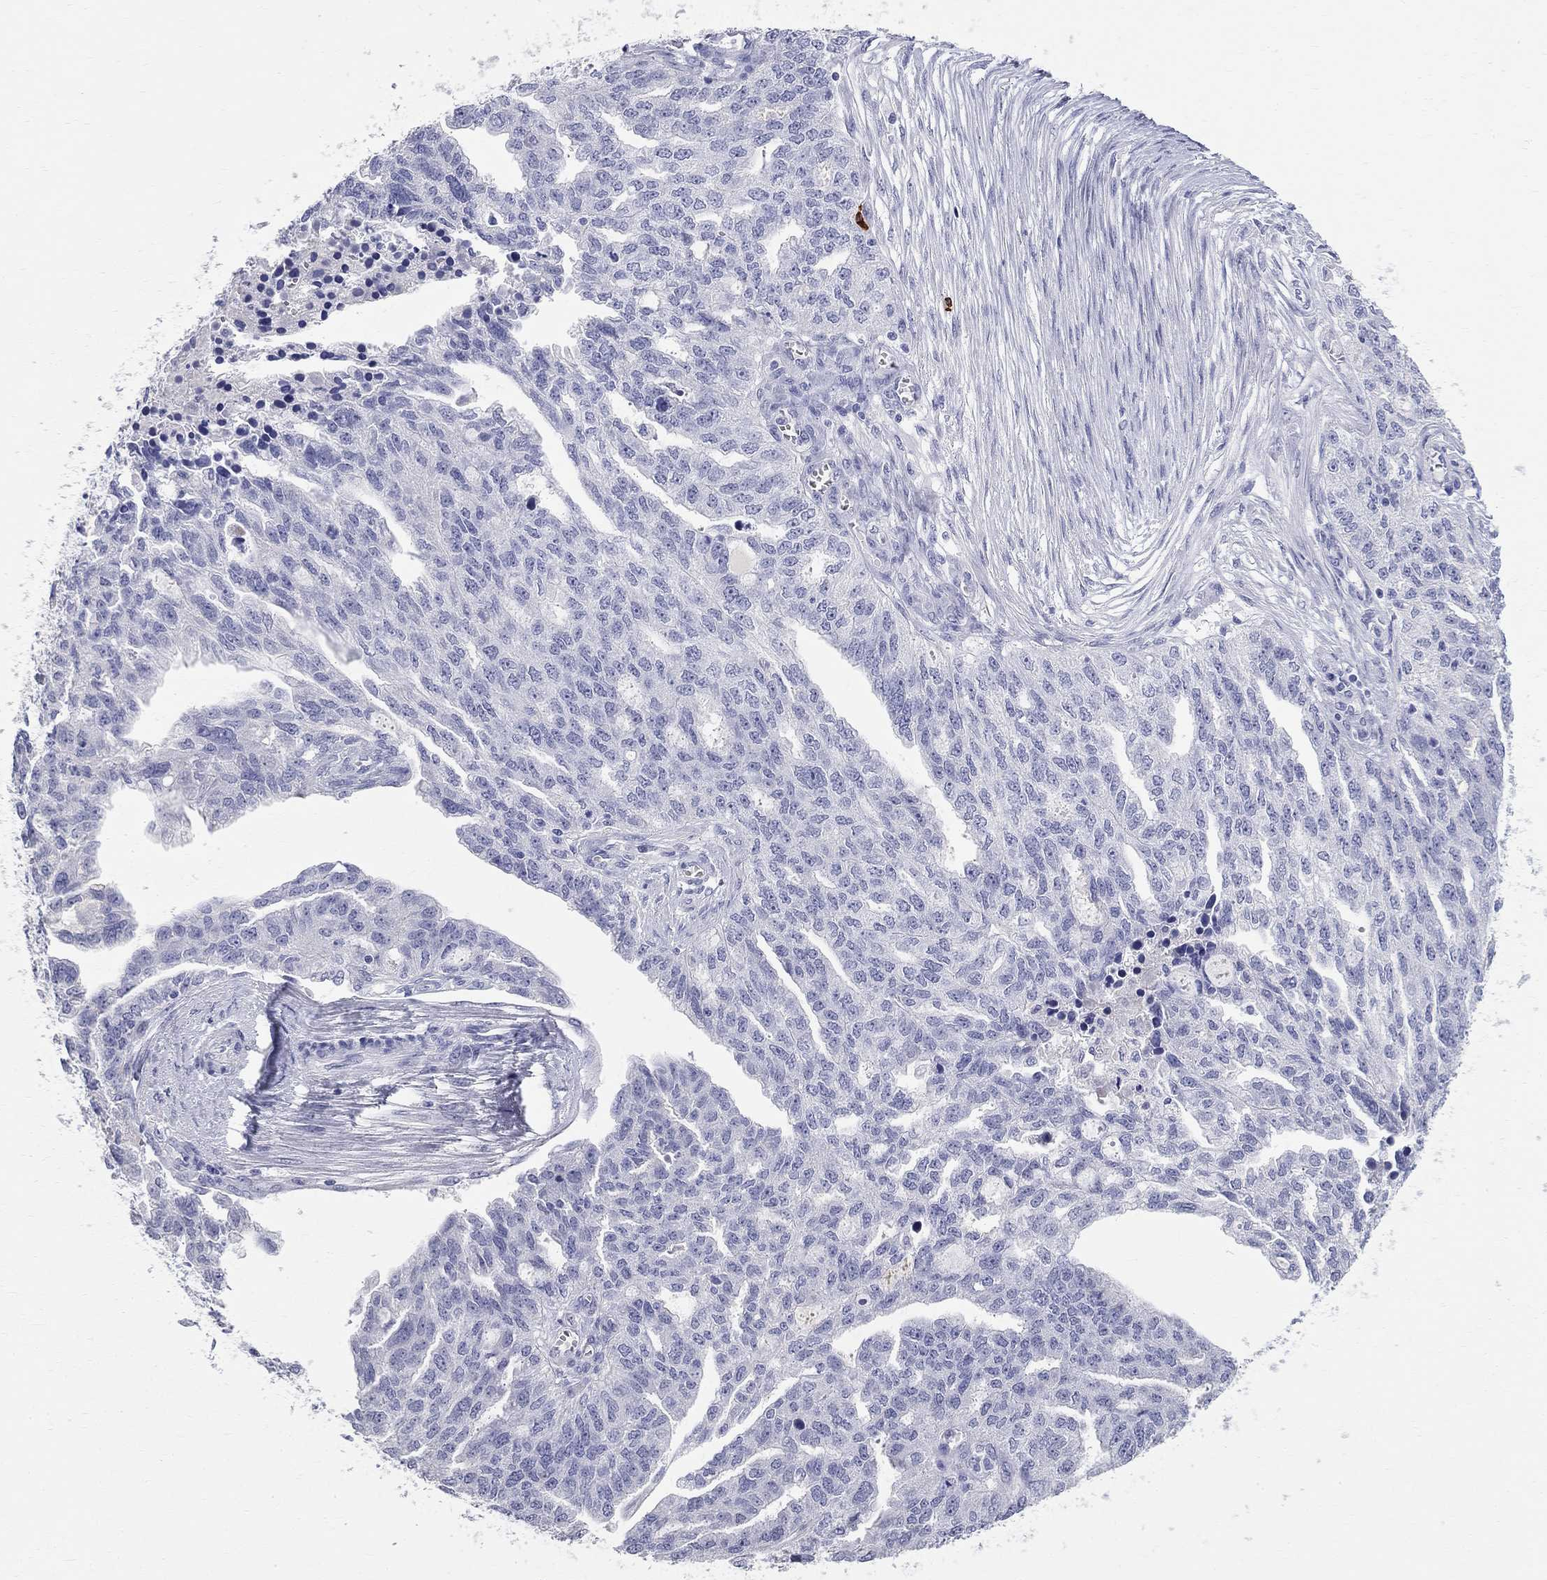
{"staining": {"intensity": "negative", "quantity": "none", "location": "none"}, "tissue": "ovarian cancer", "cell_type": "Tumor cells", "image_type": "cancer", "snomed": [{"axis": "morphology", "description": "Cystadenocarcinoma, serous, NOS"}, {"axis": "topography", "description": "Ovary"}], "caption": "Immunohistochemical staining of ovarian cancer (serous cystadenocarcinoma) shows no significant expression in tumor cells.", "gene": "PHOX2B", "patient": {"sex": "female", "age": 51}}